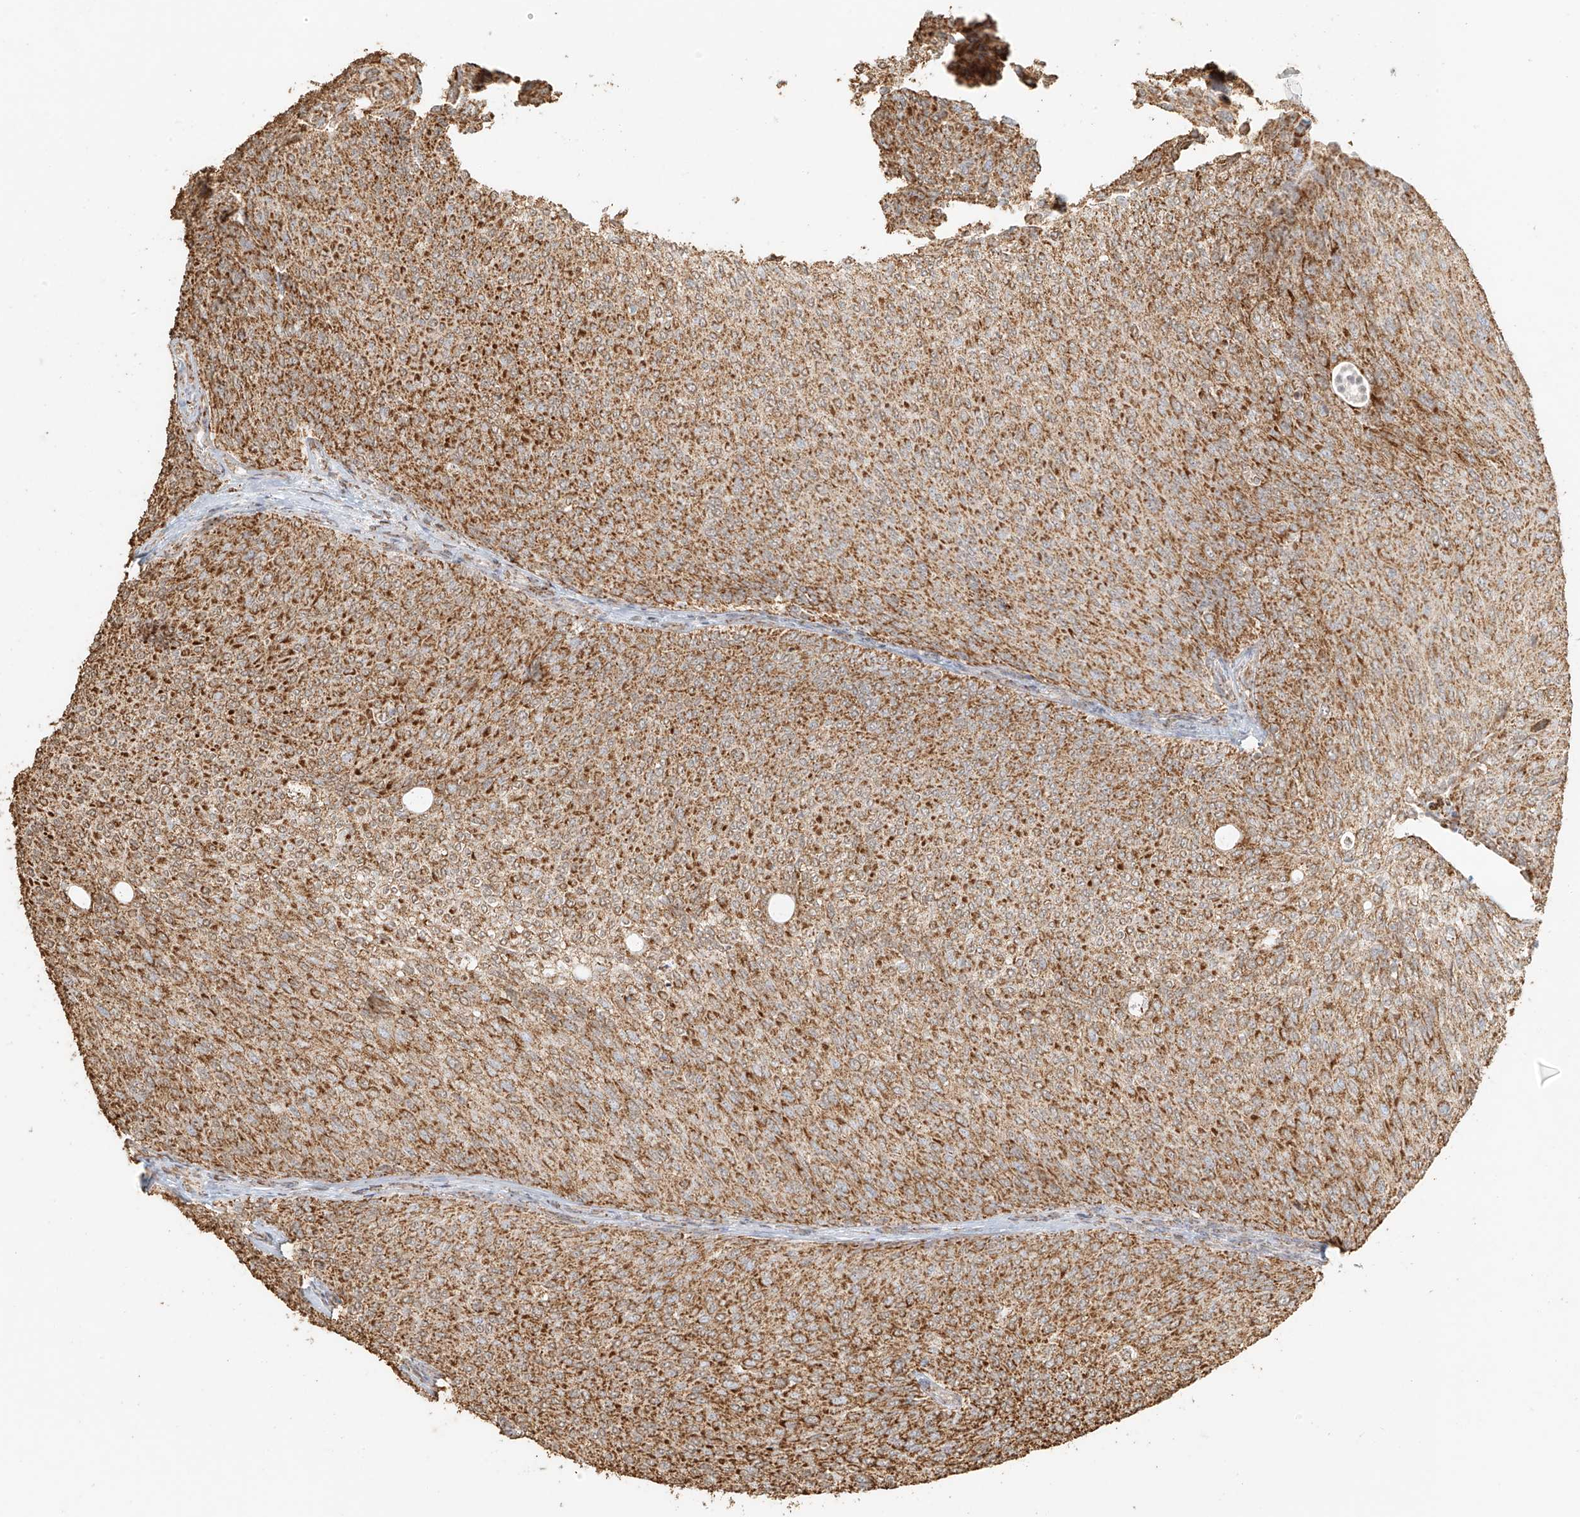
{"staining": {"intensity": "moderate", "quantity": ">75%", "location": "cytoplasmic/membranous"}, "tissue": "urothelial cancer", "cell_type": "Tumor cells", "image_type": "cancer", "snomed": [{"axis": "morphology", "description": "Urothelial carcinoma, Low grade"}, {"axis": "topography", "description": "Urinary bladder"}], "caption": "Approximately >75% of tumor cells in urothelial carcinoma (low-grade) reveal moderate cytoplasmic/membranous protein staining as visualized by brown immunohistochemical staining.", "gene": "MIPEP", "patient": {"sex": "female", "age": 79}}